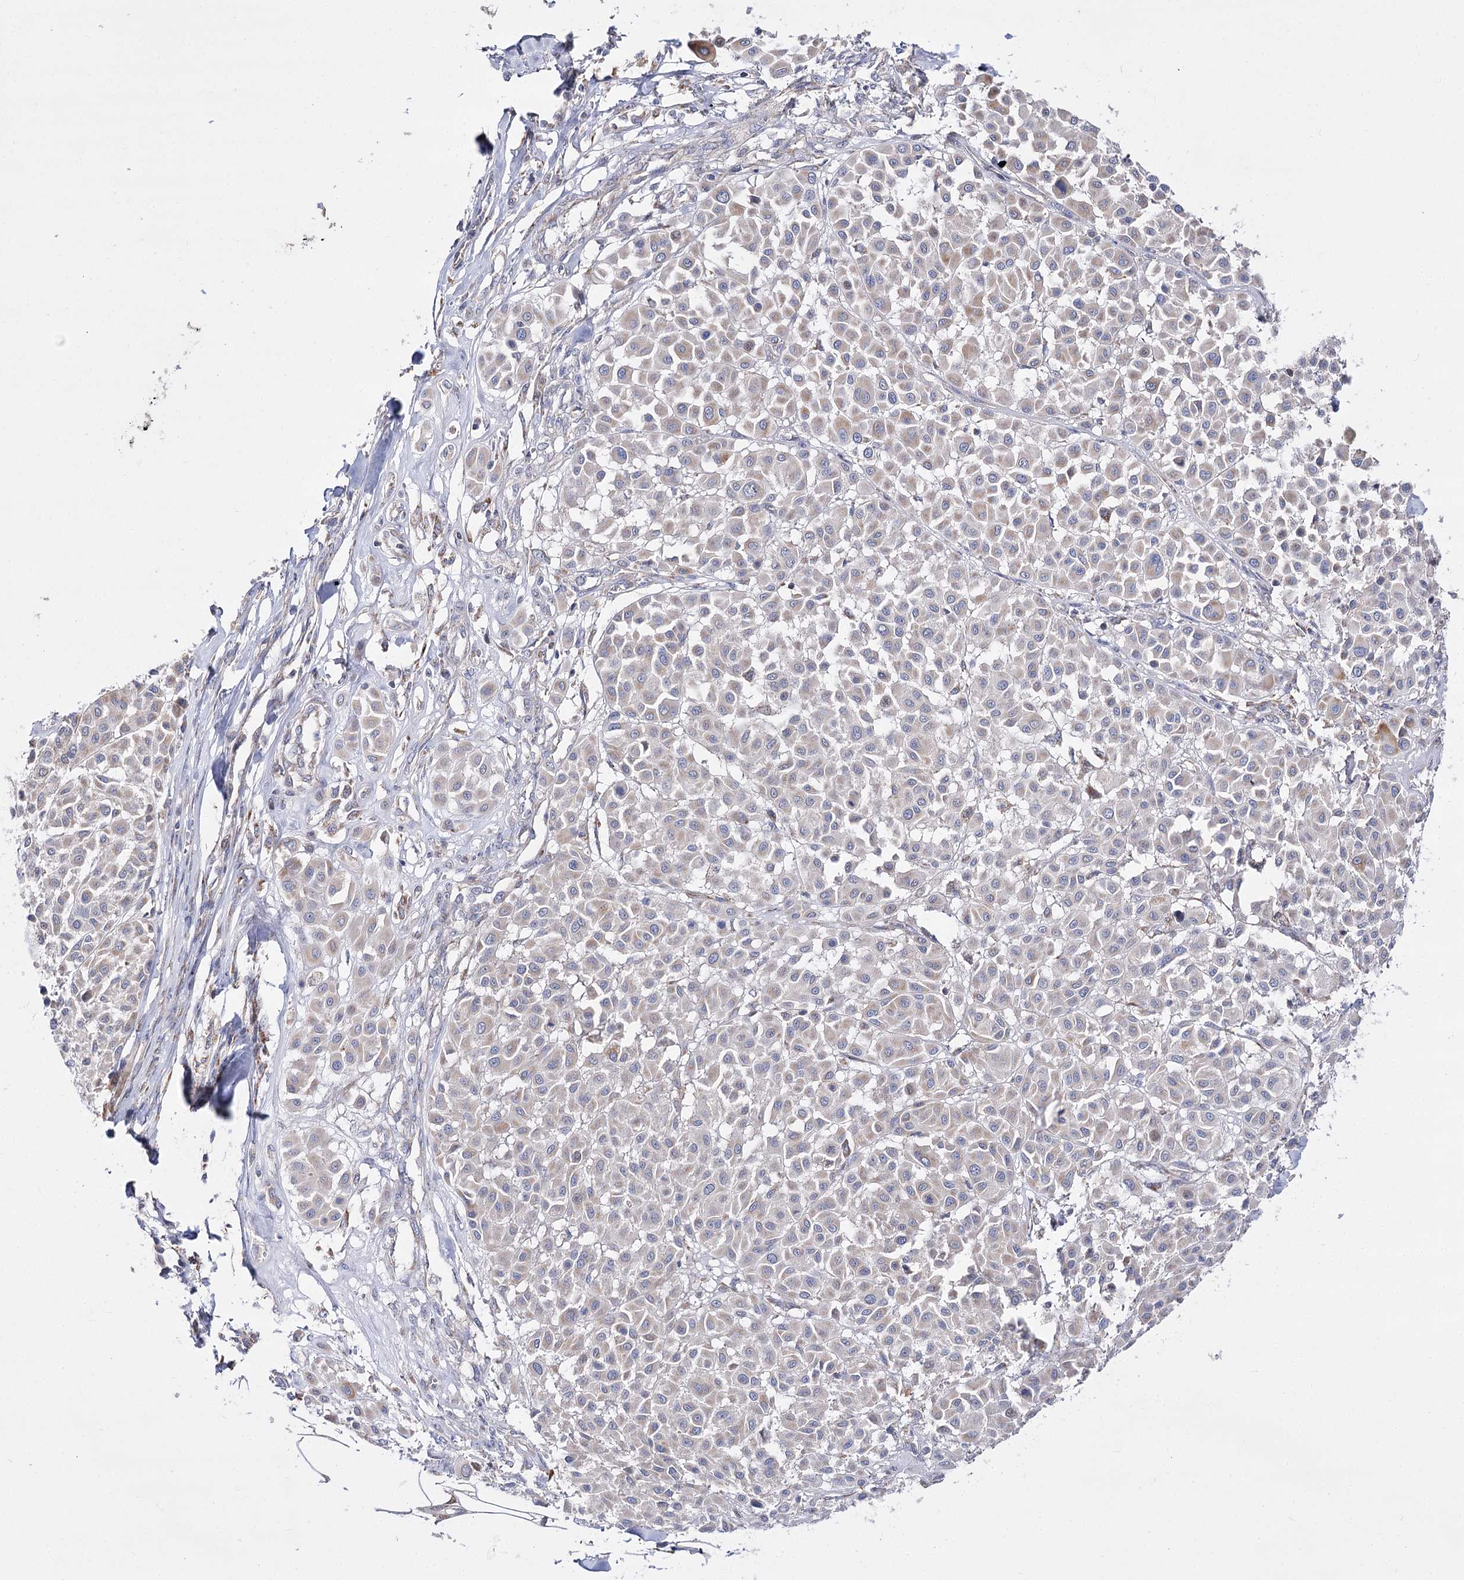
{"staining": {"intensity": "weak", "quantity": "<25%", "location": "cytoplasmic/membranous"}, "tissue": "melanoma", "cell_type": "Tumor cells", "image_type": "cancer", "snomed": [{"axis": "morphology", "description": "Malignant melanoma, Metastatic site"}, {"axis": "topography", "description": "Soft tissue"}], "caption": "Tumor cells are negative for protein expression in human melanoma.", "gene": "NADK2", "patient": {"sex": "male", "age": 41}}